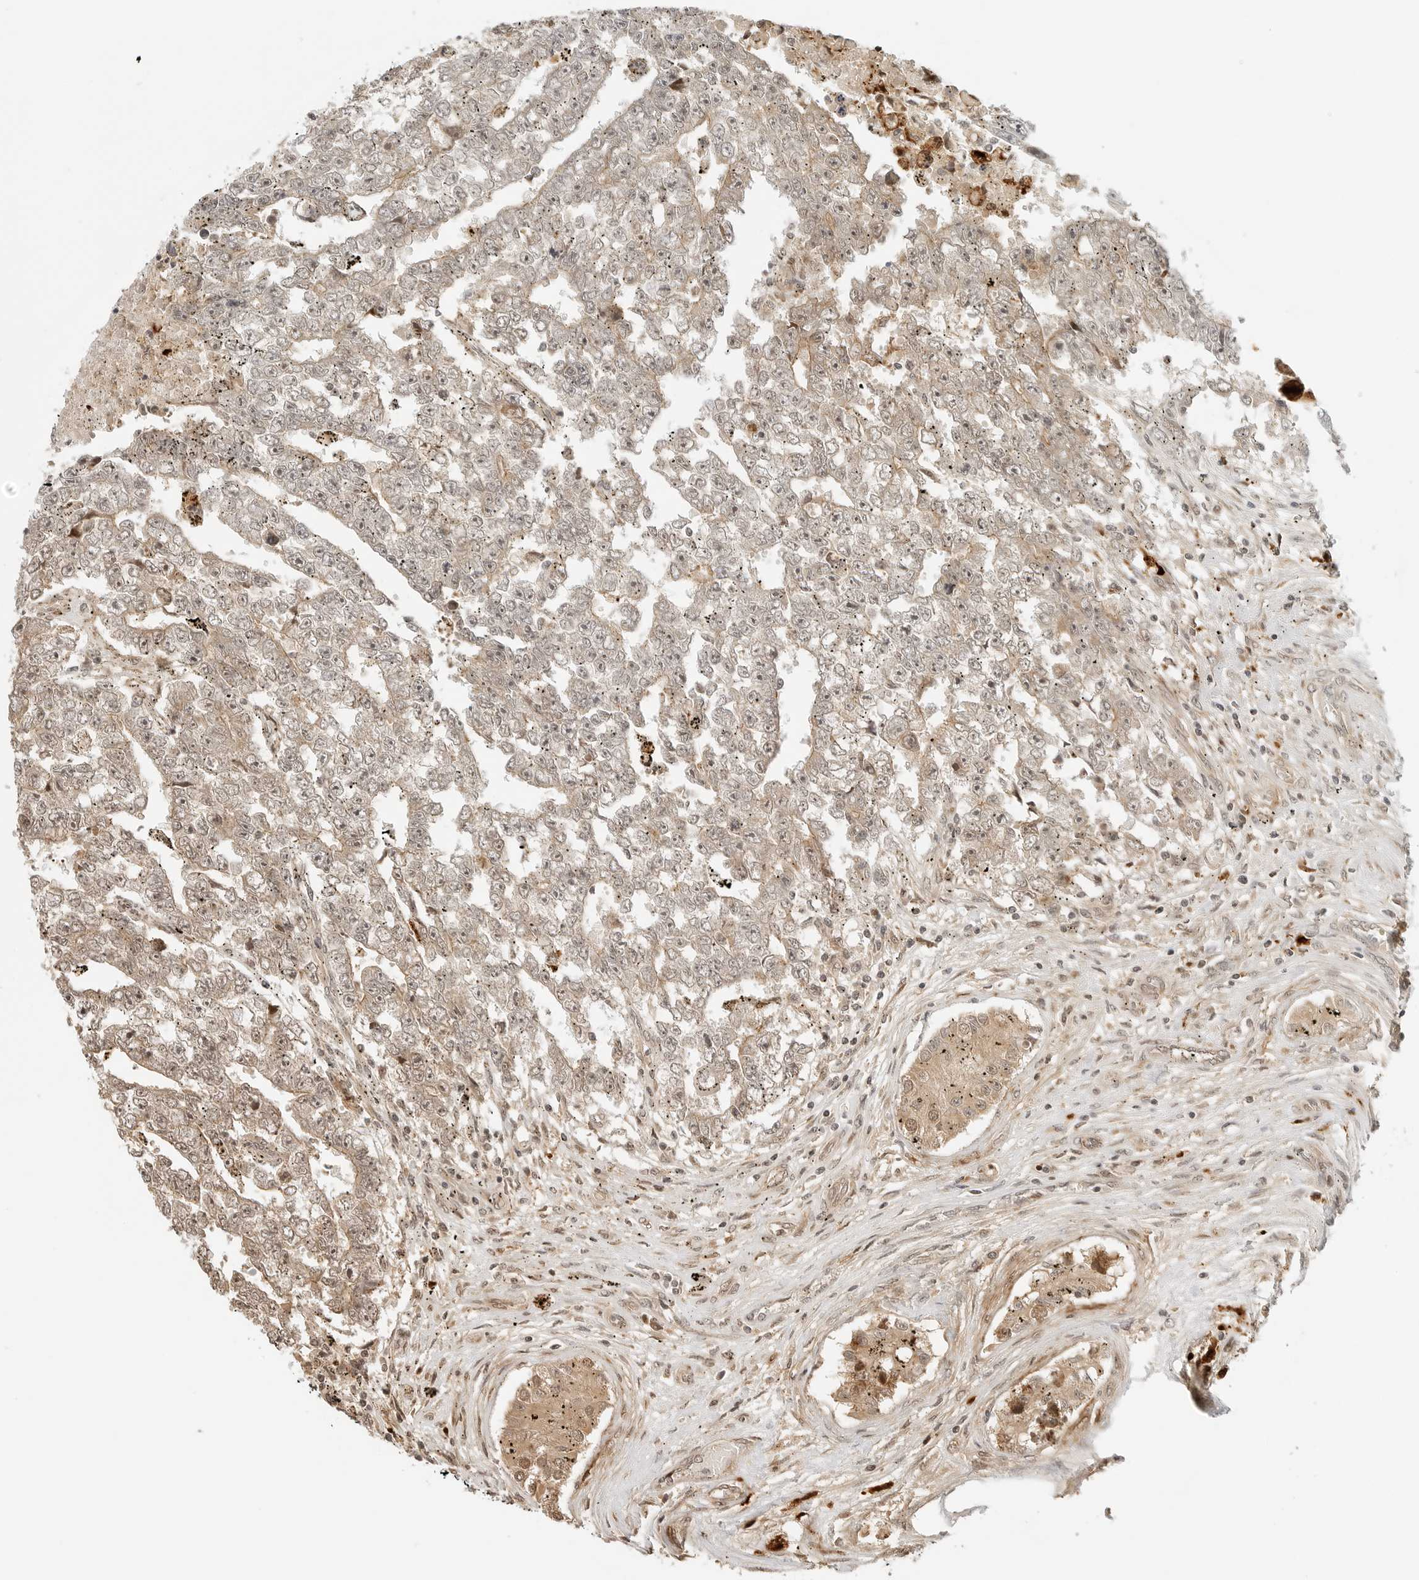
{"staining": {"intensity": "weak", "quantity": ">75%", "location": "cytoplasmic/membranous,nuclear"}, "tissue": "testis cancer", "cell_type": "Tumor cells", "image_type": "cancer", "snomed": [{"axis": "morphology", "description": "Carcinoma, Embryonal, NOS"}, {"axis": "topography", "description": "Testis"}], "caption": "Human testis cancer (embryonal carcinoma) stained for a protein (brown) demonstrates weak cytoplasmic/membranous and nuclear positive staining in about >75% of tumor cells.", "gene": "GEM", "patient": {"sex": "male", "age": 25}}